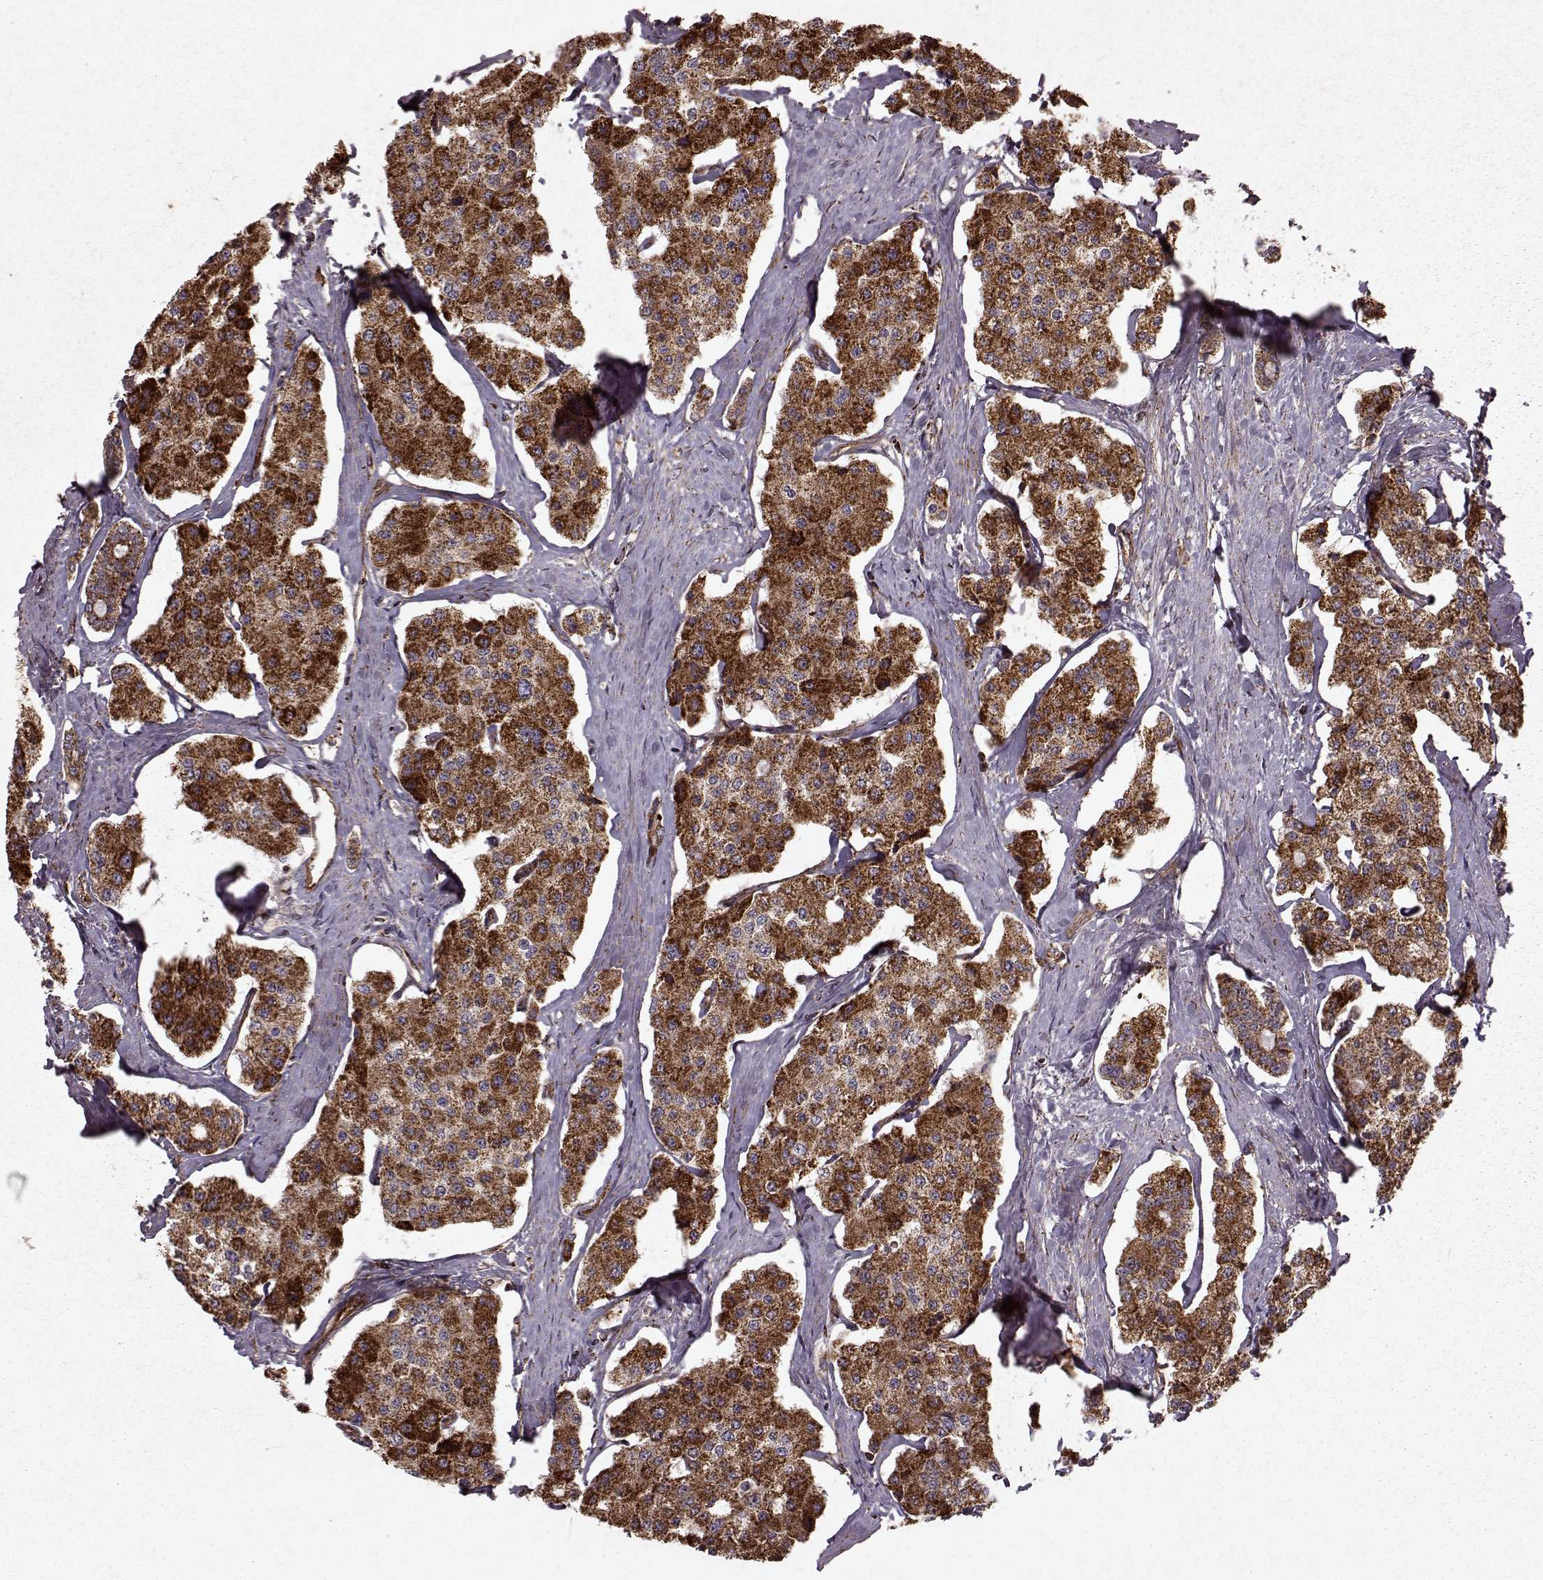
{"staining": {"intensity": "strong", "quantity": ">75%", "location": "cytoplasmic/membranous"}, "tissue": "carcinoid", "cell_type": "Tumor cells", "image_type": "cancer", "snomed": [{"axis": "morphology", "description": "Carcinoid, malignant, NOS"}, {"axis": "topography", "description": "Small intestine"}], "caption": "Immunohistochemistry (IHC) photomicrograph of carcinoid stained for a protein (brown), which demonstrates high levels of strong cytoplasmic/membranous expression in approximately >75% of tumor cells.", "gene": "FXN", "patient": {"sex": "female", "age": 65}}